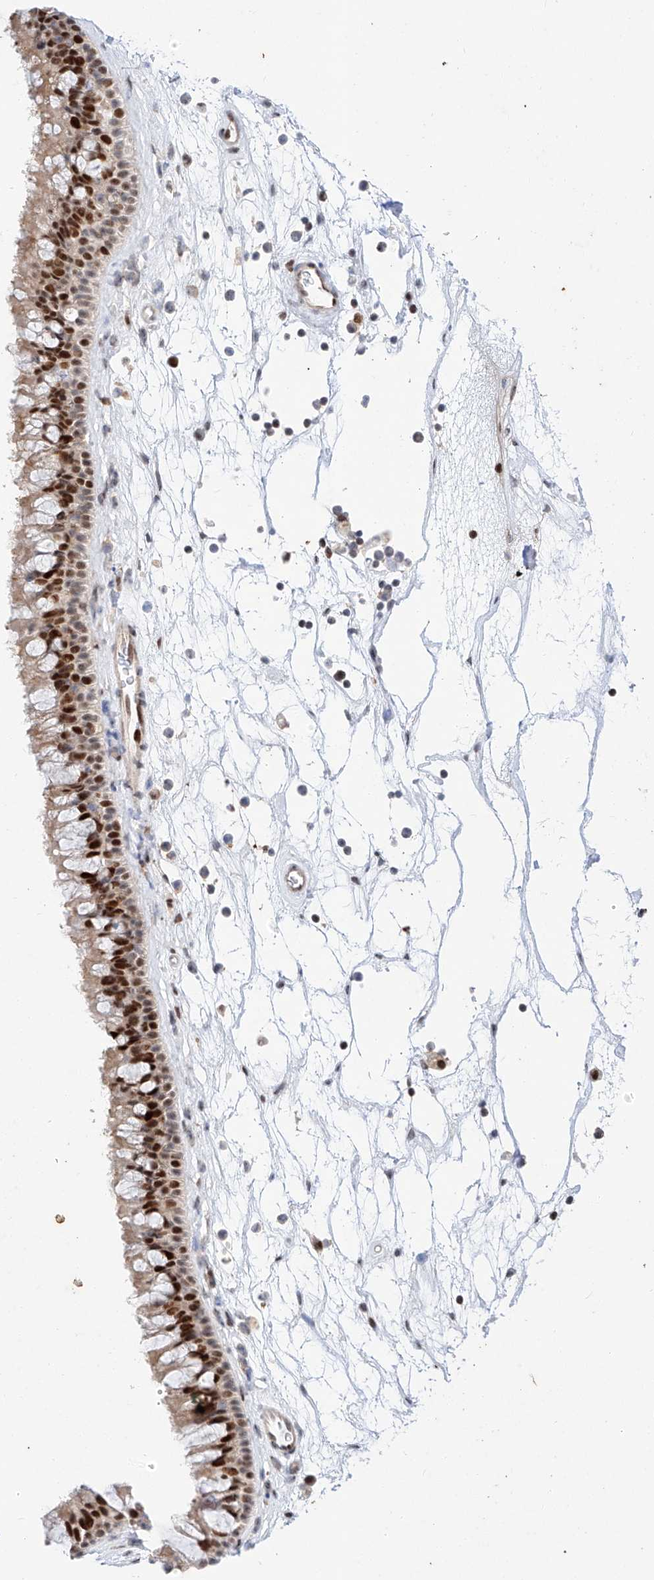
{"staining": {"intensity": "strong", "quantity": ">75%", "location": "nuclear"}, "tissue": "nasopharynx", "cell_type": "Respiratory epithelial cells", "image_type": "normal", "snomed": [{"axis": "morphology", "description": "Normal tissue, NOS"}, {"axis": "topography", "description": "Nasopharynx"}], "caption": "Brown immunohistochemical staining in unremarkable nasopharynx demonstrates strong nuclear expression in approximately >75% of respiratory epithelial cells.", "gene": "HDAC9", "patient": {"sex": "male", "age": 64}}